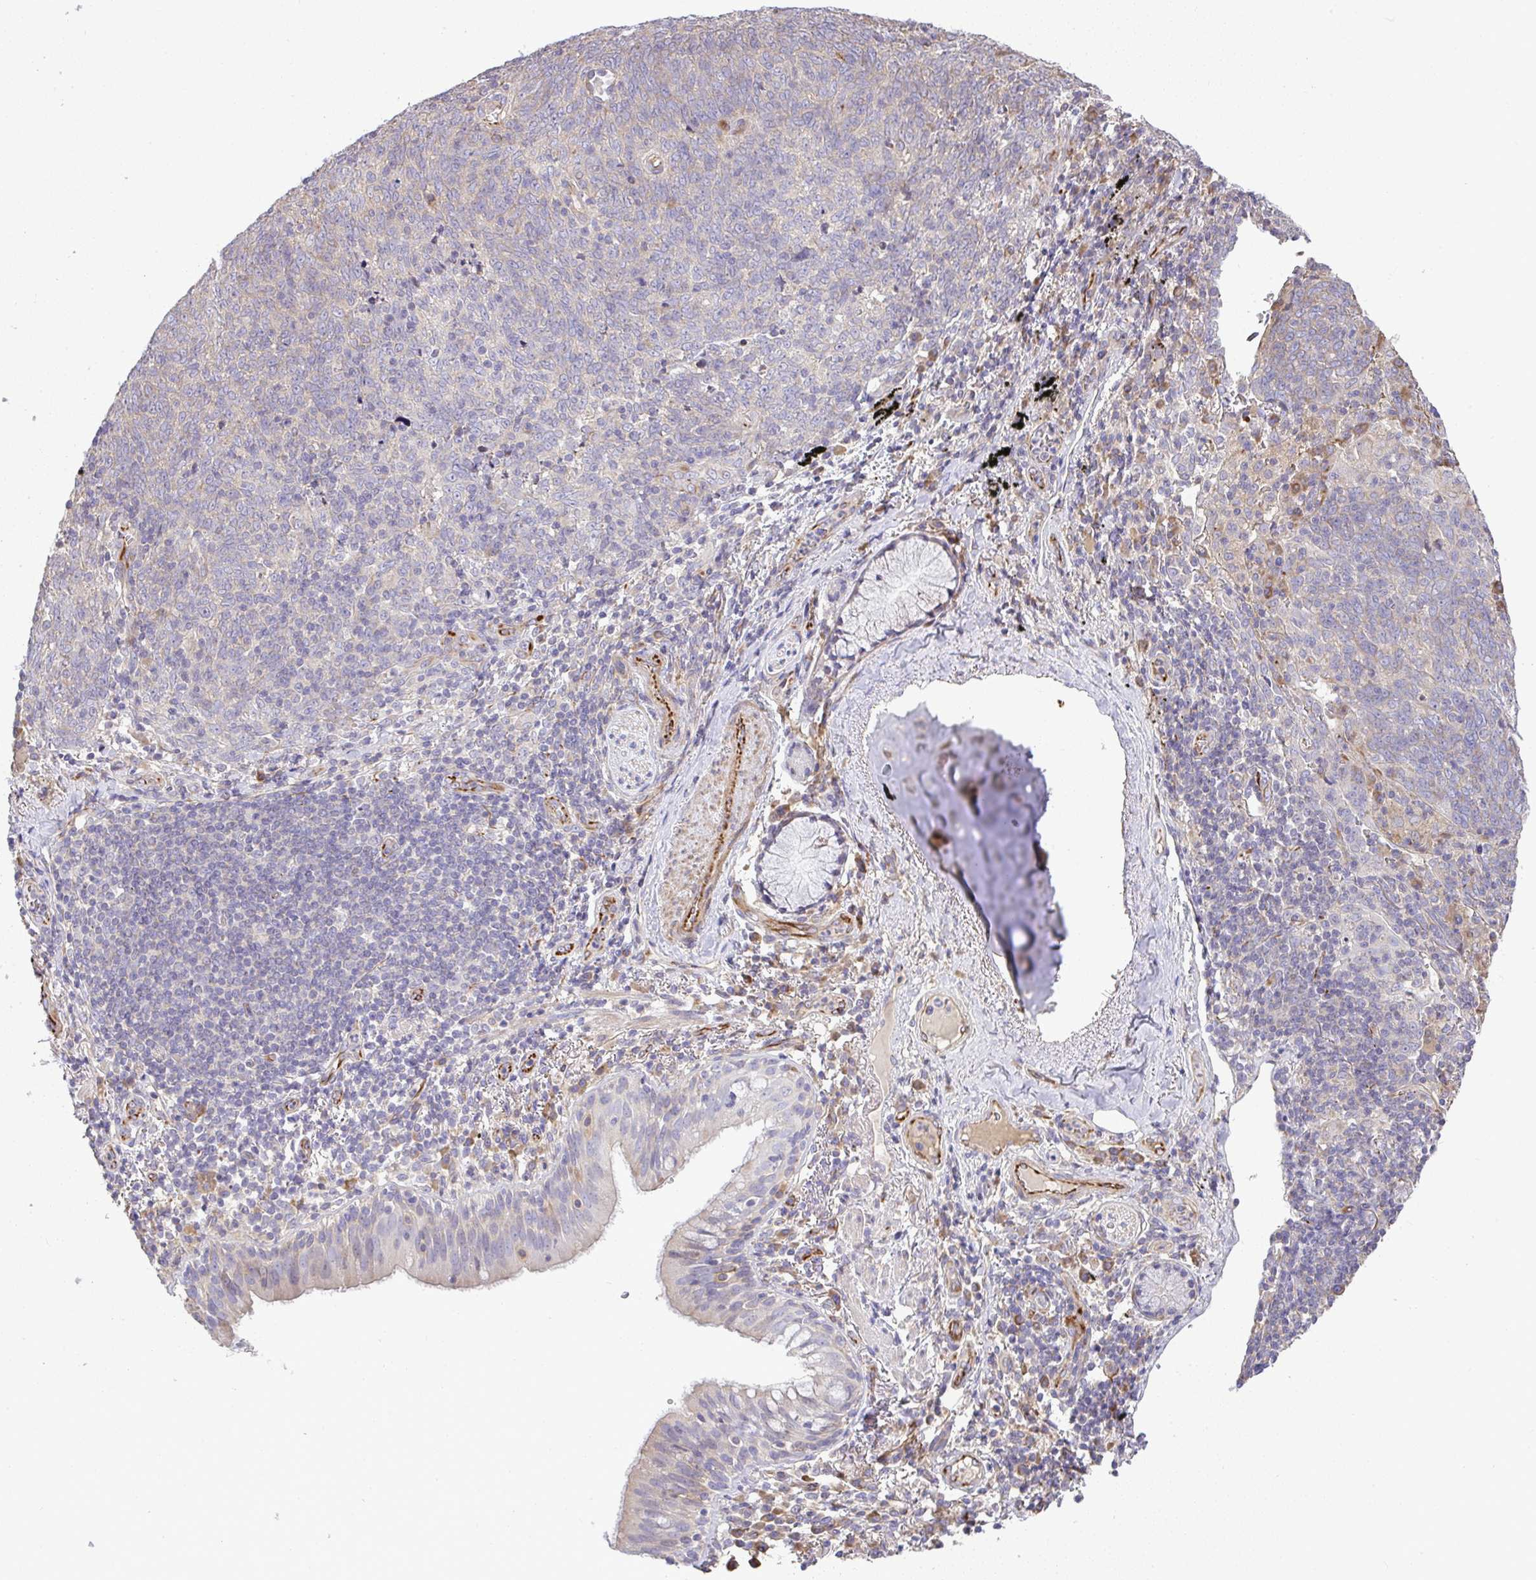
{"staining": {"intensity": "negative", "quantity": "none", "location": "none"}, "tissue": "lung cancer", "cell_type": "Tumor cells", "image_type": "cancer", "snomed": [{"axis": "morphology", "description": "Squamous cell carcinoma, NOS"}, {"axis": "topography", "description": "Lung"}], "caption": "The micrograph exhibits no significant expression in tumor cells of lung squamous cell carcinoma.", "gene": "GRID2", "patient": {"sex": "female", "age": 72}}